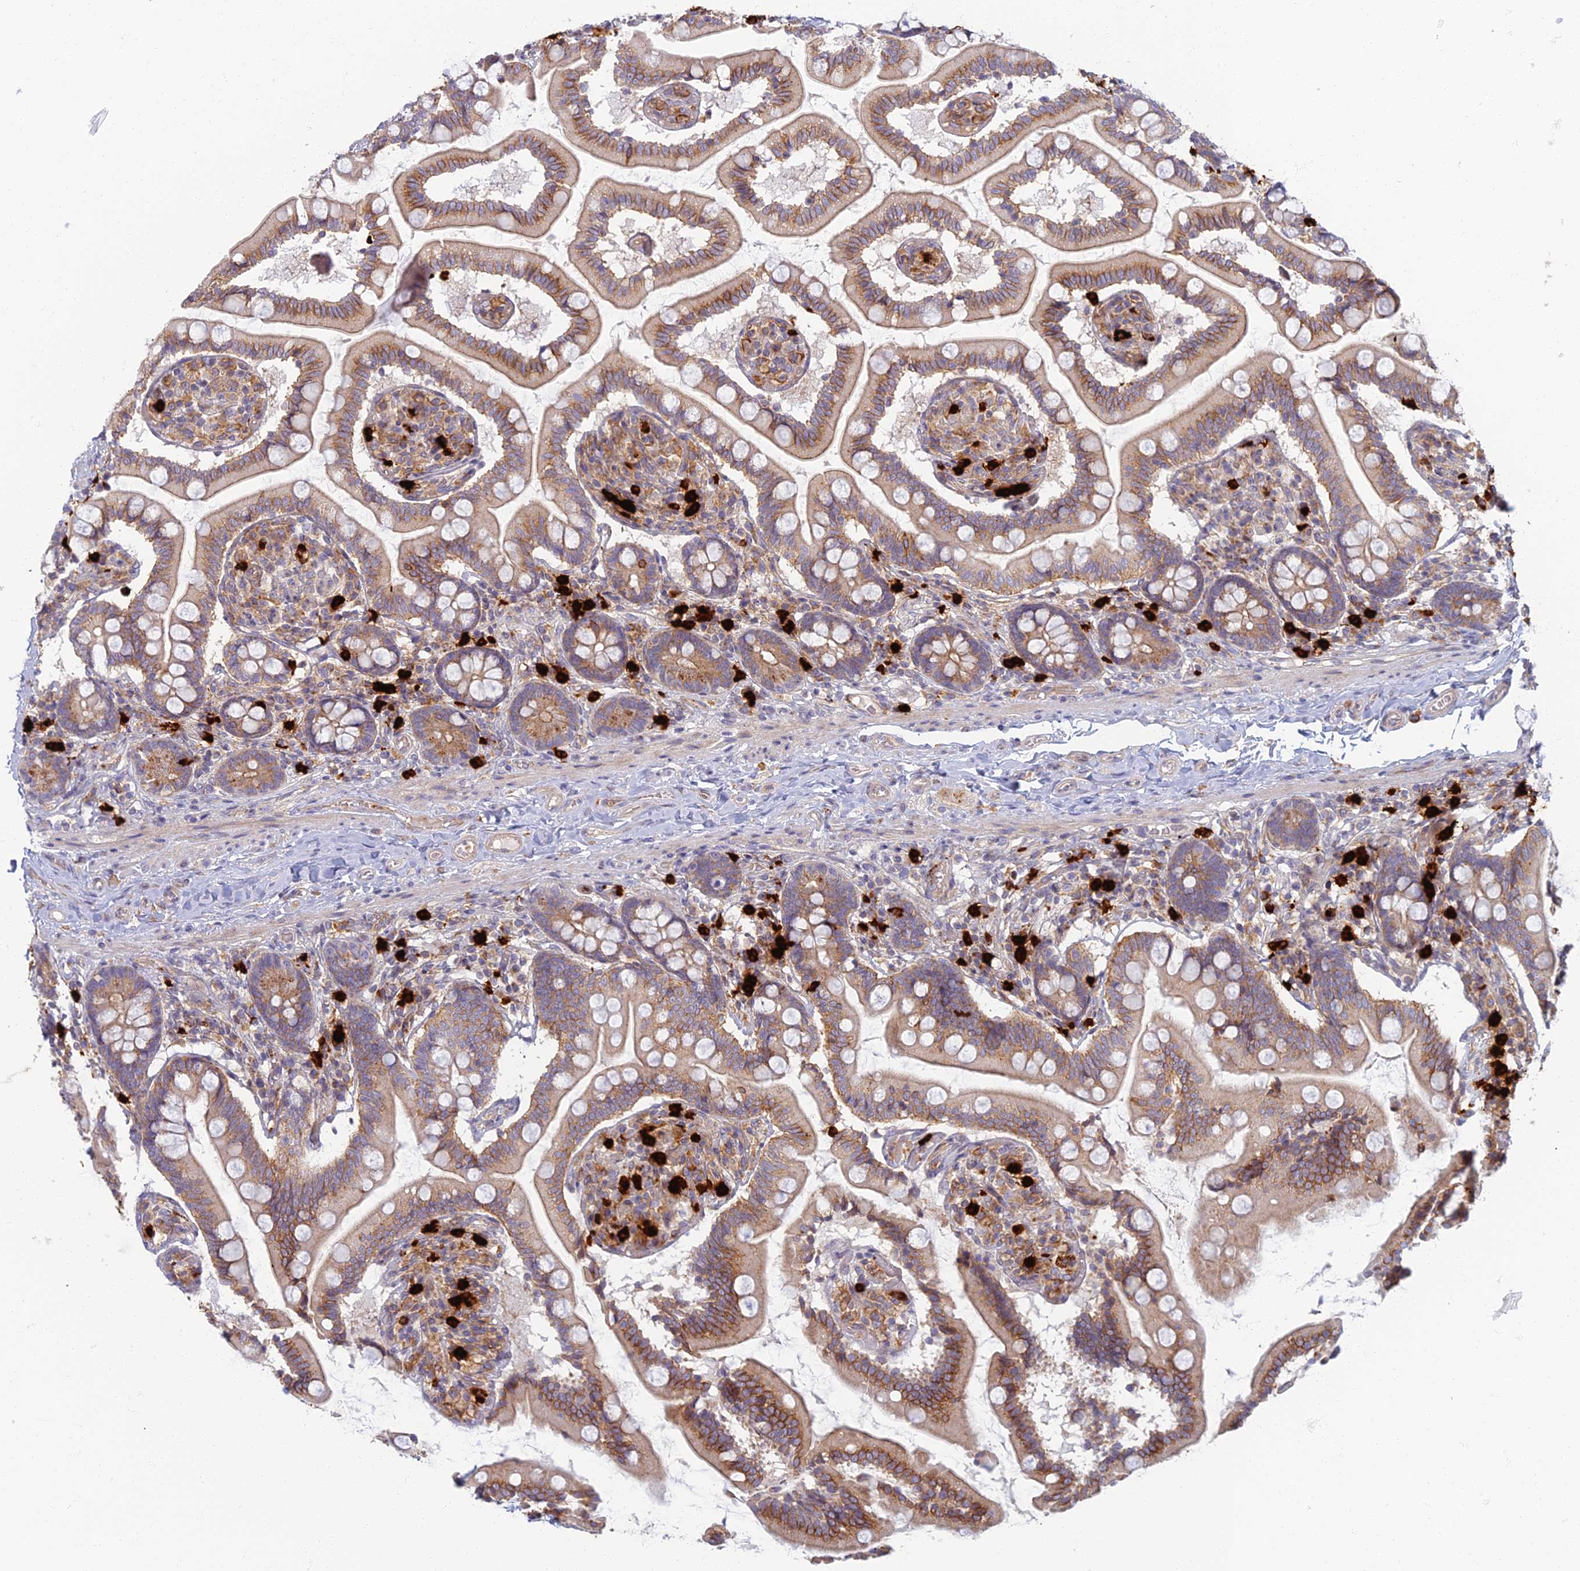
{"staining": {"intensity": "moderate", "quantity": ">75%", "location": "cytoplasmic/membranous"}, "tissue": "small intestine", "cell_type": "Glandular cells", "image_type": "normal", "snomed": [{"axis": "morphology", "description": "Normal tissue, NOS"}, {"axis": "topography", "description": "Small intestine"}], "caption": "Immunohistochemistry image of normal small intestine: small intestine stained using immunohistochemistry (IHC) reveals medium levels of moderate protein expression localized specifically in the cytoplasmic/membranous of glandular cells, appearing as a cytoplasmic/membranous brown color.", "gene": "PROX2", "patient": {"sex": "female", "age": 64}}